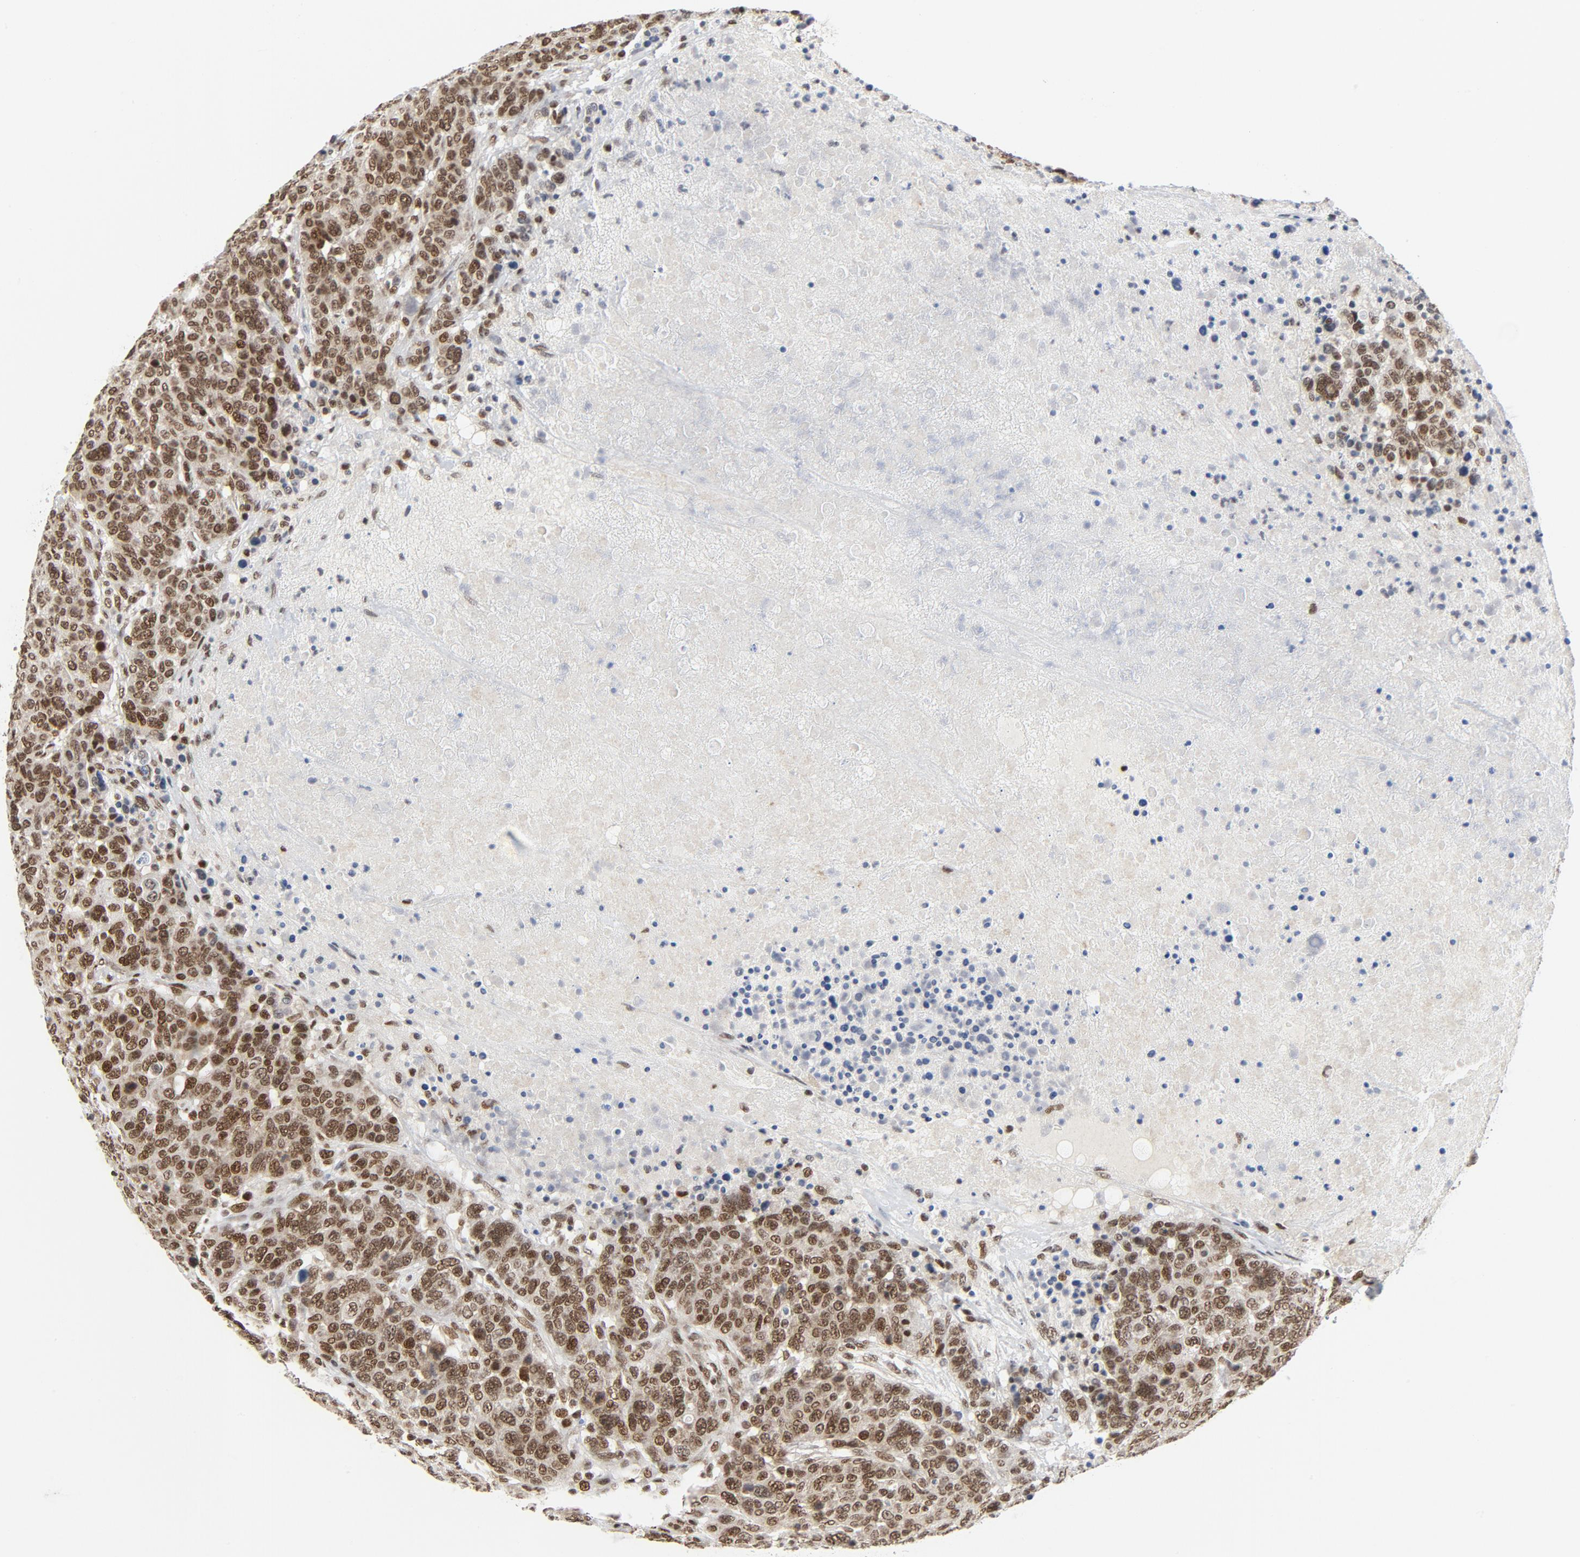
{"staining": {"intensity": "moderate", "quantity": ">75%", "location": "nuclear"}, "tissue": "breast cancer", "cell_type": "Tumor cells", "image_type": "cancer", "snomed": [{"axis": "morphology", "description": "Duct carcinoma"}, {"axis": "topography", "description": "Breast"}], "caption": "Infiltrating ductal carcinoma (breast) was stained to show a protein in brown. There is medium levels of moderate nuclear positivity in about >75% of tumor cells. (DAB (3,3'-diaminobenzidine) IHC, brown staining for protein, blue staining for nuclei).", "gene": "ERCC1", "patient": {"sex": "female", "age": 37}}